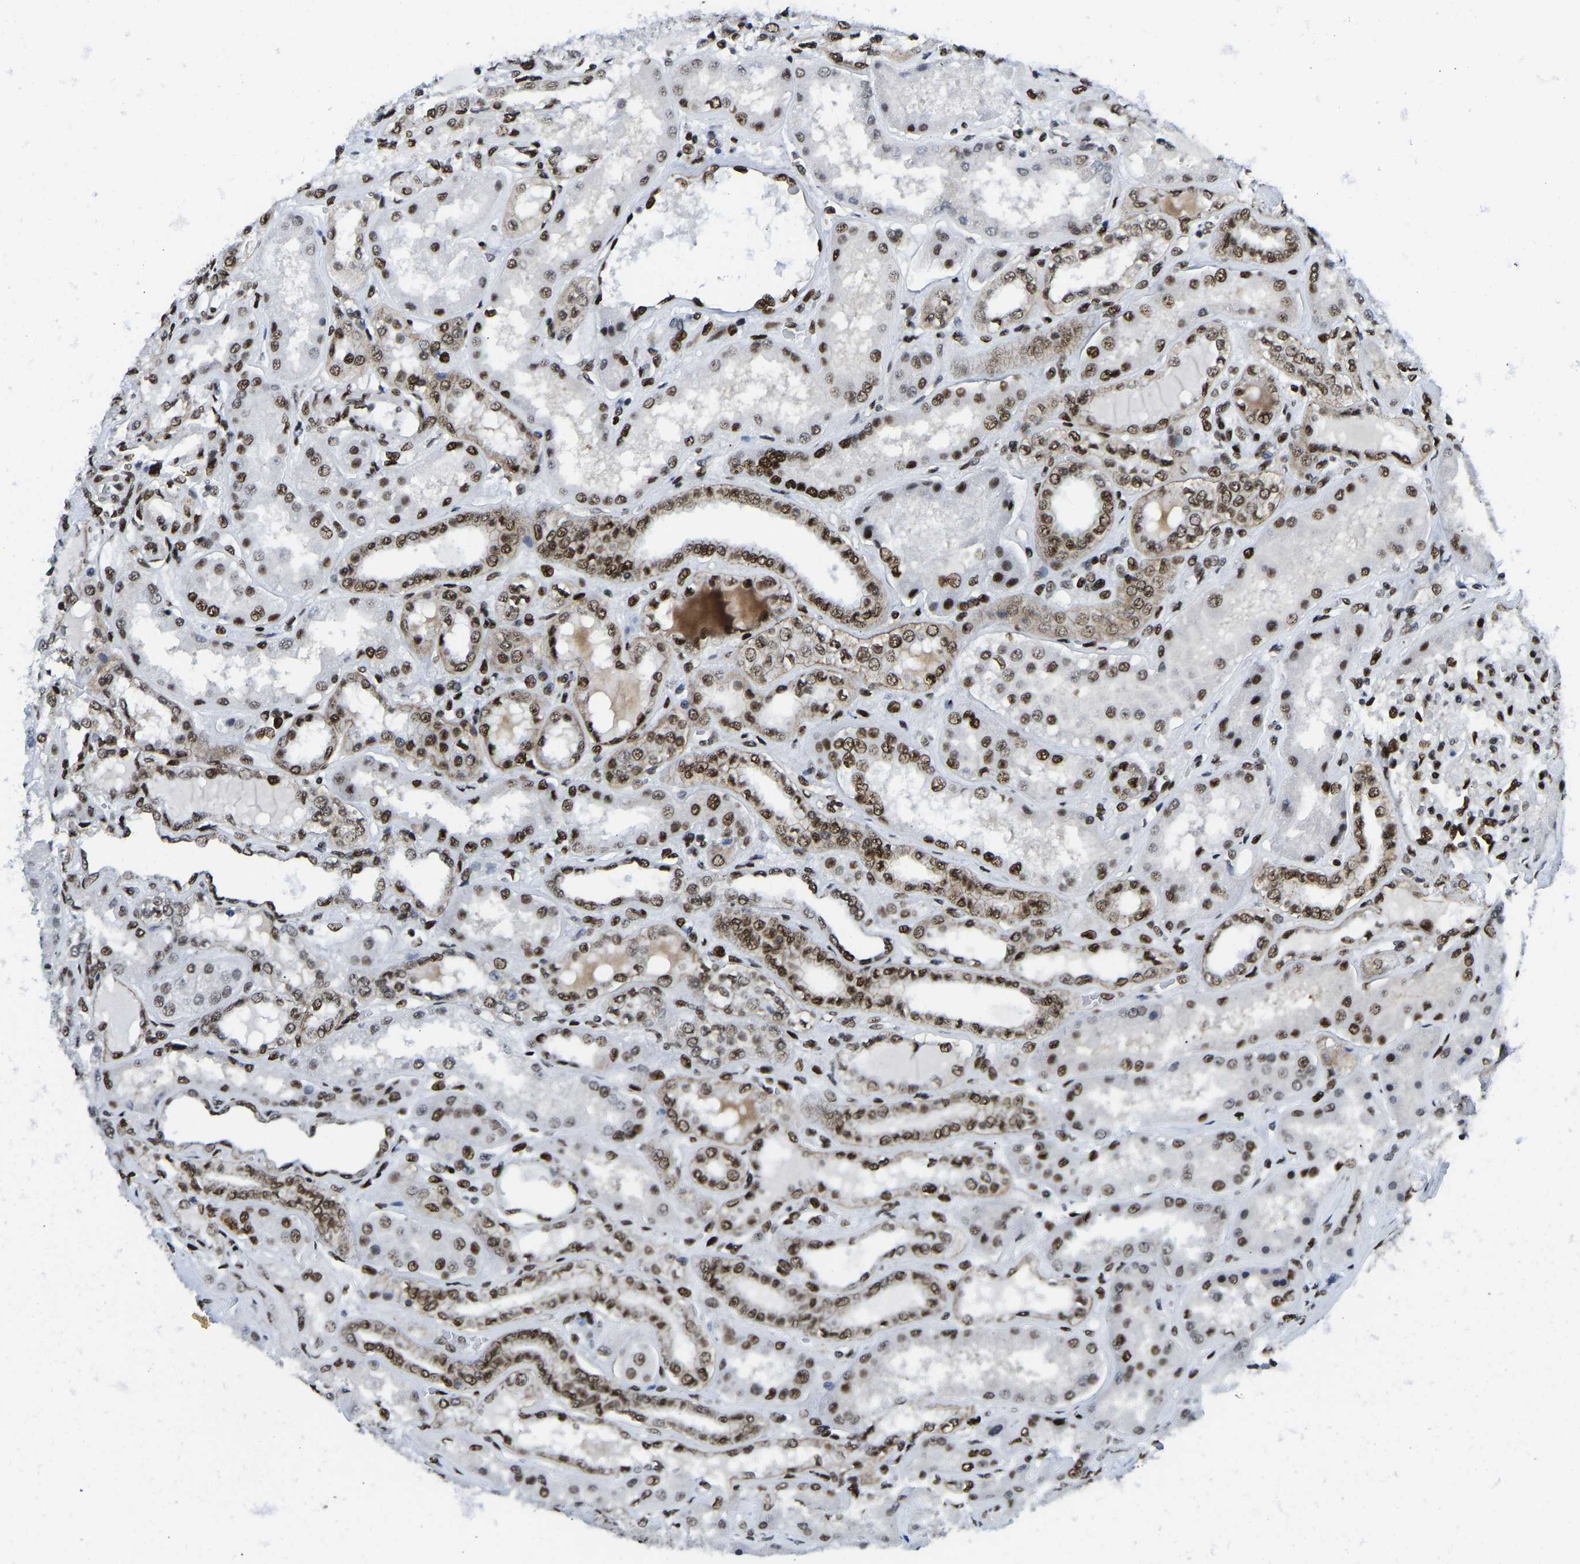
{"staining": {"intensity": "strong", "quantity": ">75%", "location": "nuclear"}, "tissue": "kidney", "cell_type": "Cells in glomeruli", "image_type": "normal", "snomed": [{"axis": "morphology", "description": "Normal tissue, NOS"}, {"axis": "topography", "description": "Kidney"}], "caption": "IHC histopathology image of unremarkable kidney: kidney stained using immunohistochemistry reveals high levels of strong protein expression localized specifically in the nuclear of cells in glomeruli, appearing as a nuclear brown color.", "gene": "FOXK1", "patient": {"sex": "female", "age": 56}}